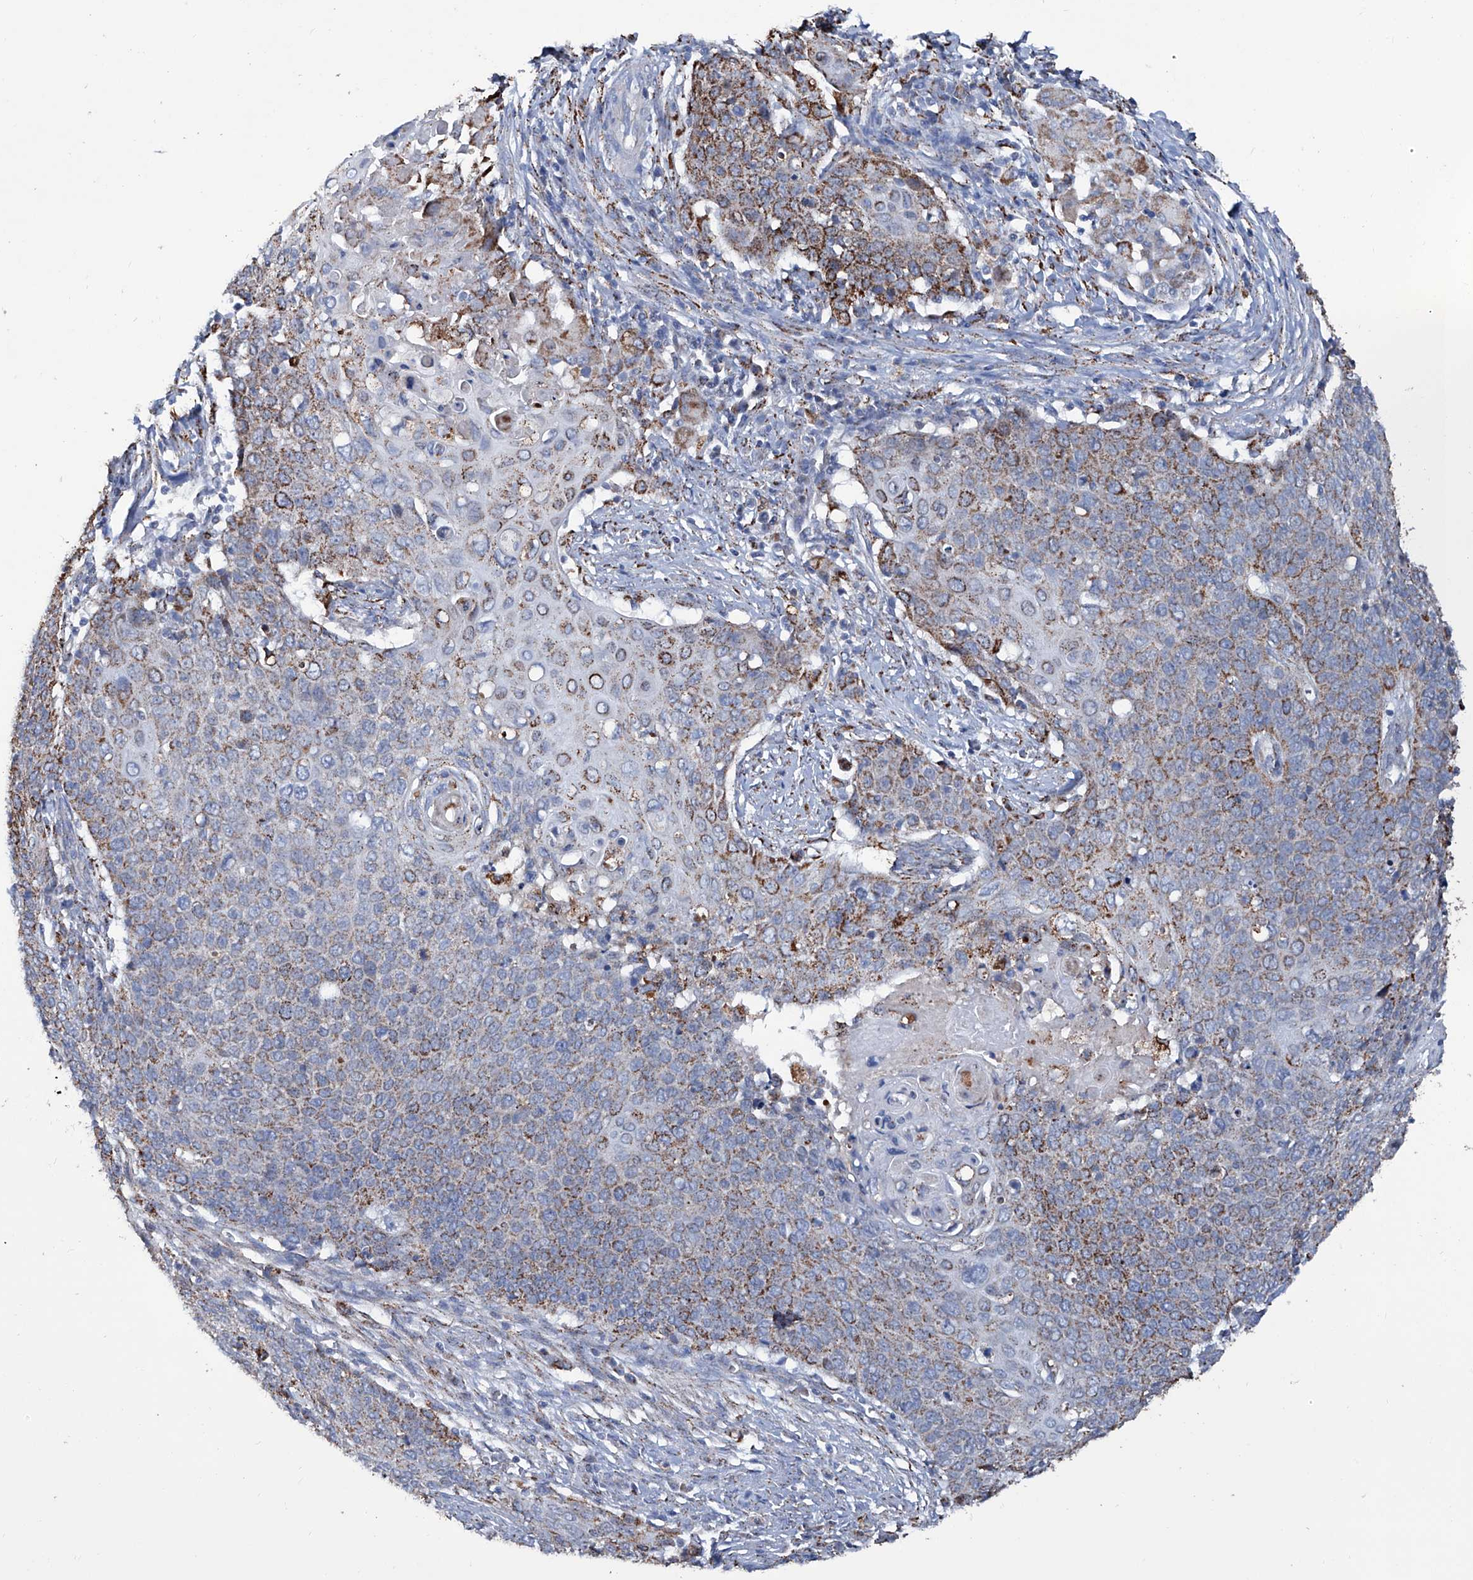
{"staining": {"intensity": "moderate", "quantity": ">75%", "location": "cytoplasmic/membranous"}, "tissue": "cervical cancer", "cell_type": "Tumor cells", "image_type": "cancer", "snomed": [{"axis": "morphology", "description": "Squamous cell carcinoma, NOS"}, {"axis": "topography", "description": "Cervix"}], "caption": "A high-resolution image shows immunohistochemistry staining of cervical cancer, which reveals moderate cytoplasmic/membranous positivity in about >75% of tumor cells. Ihc stains the protein of interest in brown and the nuclei are stained blue.", "gene": "NHS", "patient": {"sex": "female", "age": 39}}